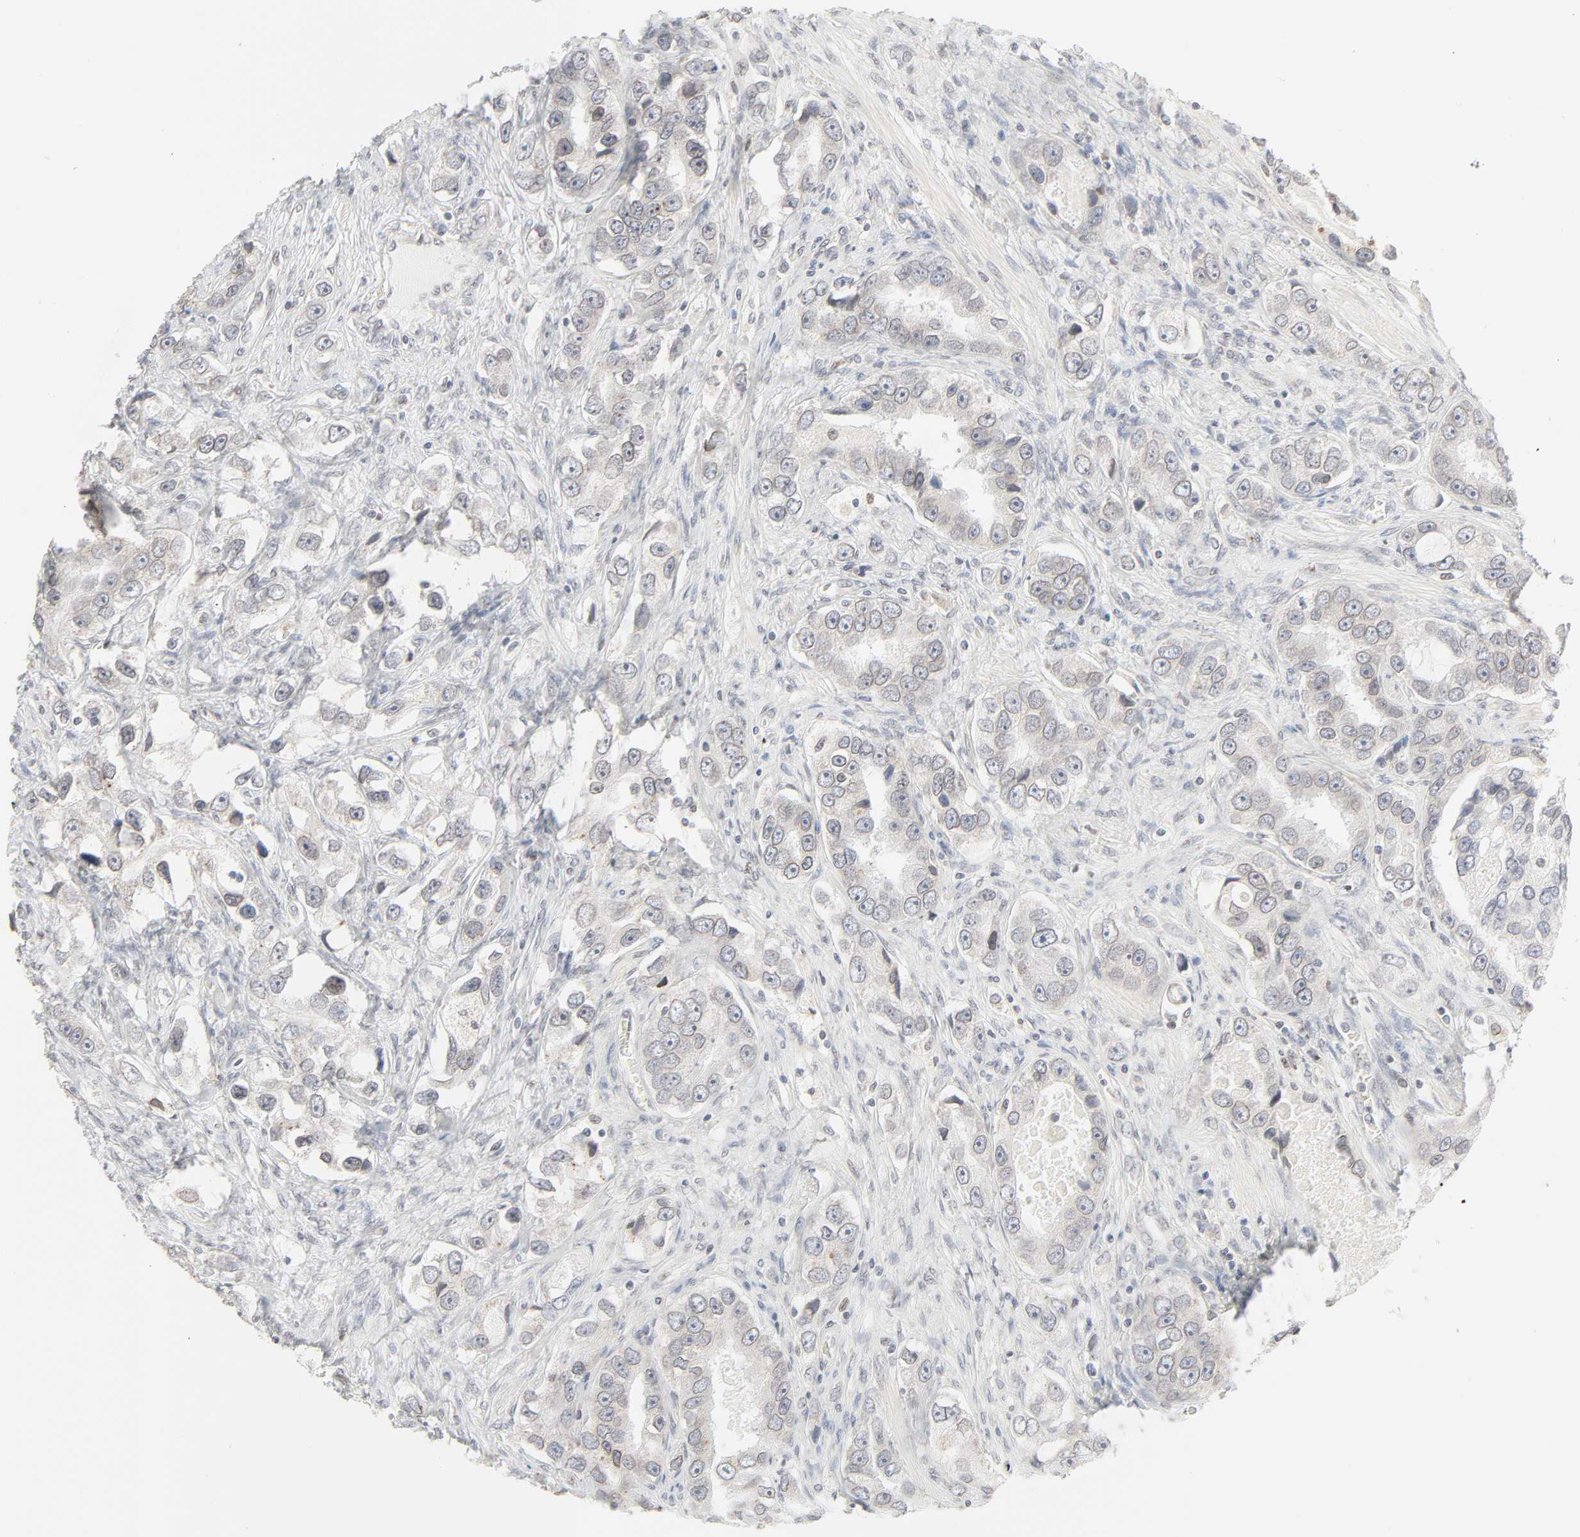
{"staining": {"intensity": "weak", "quantity": "25%-75%", "location": "cytoplasmic/membranous,nuclear"}, "tissue": "prostate cancer", "cell_type": "Tumor cells", "image_type": "cancer", "snomed": [{"axis": "morphology", "description": "Adenocarcinoma, High grade"}, {"axis": "topography", "description": "Prostate"}], "caption": "Prostate cancer stained for a protein (brown) exhibits weak cytoplasmic/membranous and nuclear positive positivity in approximately 25%-75% of tumor cells.", "gene": "MAD1L1", "patient": {"sex": "male", "age": 63}}